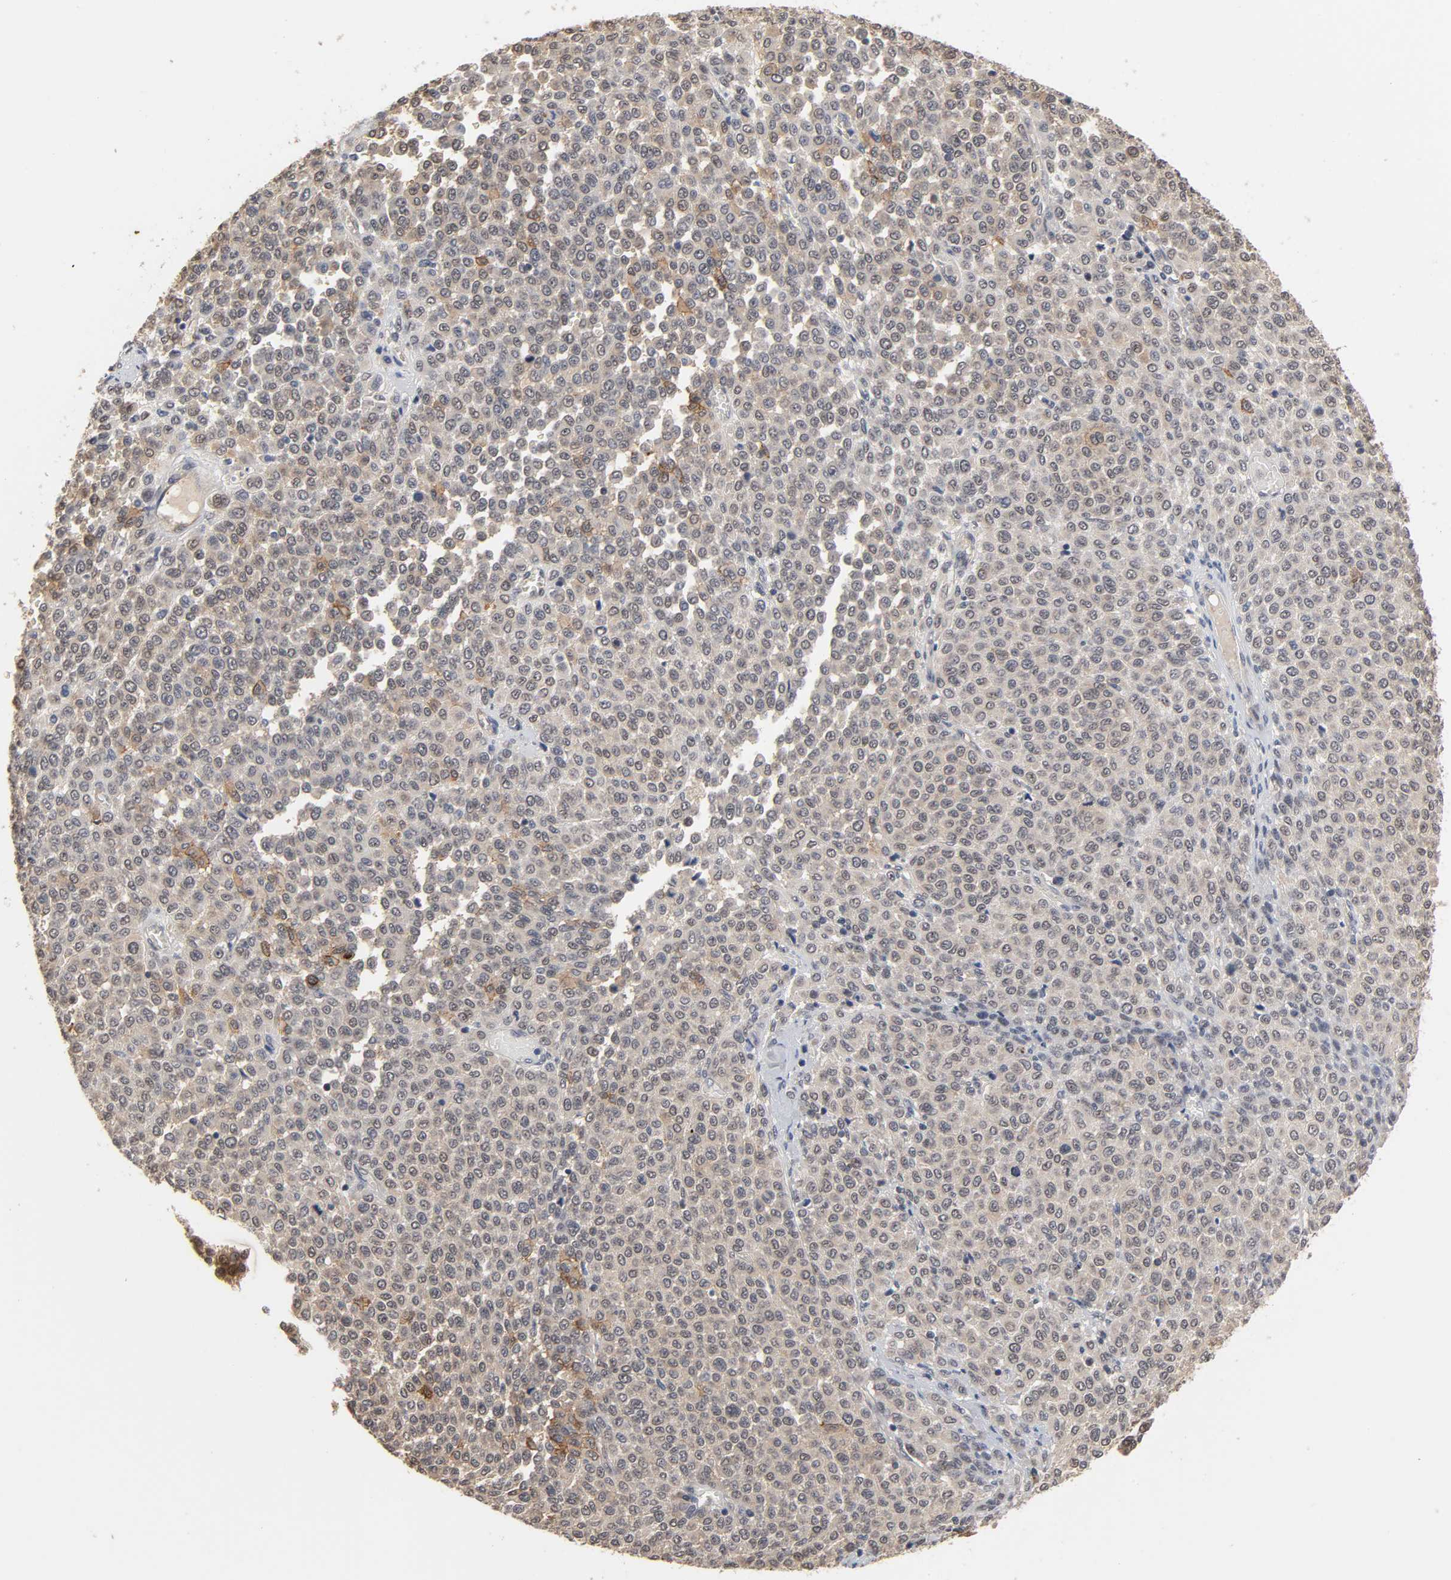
{"staining": {"intensity": "moderate", "quantity": ">75%", "location": "cytoplasmic/membranous"}, "tissue": "melanoma", "cell_type": "Tumor cells", "image_type": "cancer", "snomed": [{"axis": "morphology", "description": "Malignant melanoma, Metastatic site"}, {"axis": "topography", "description": "Pancreas"}], "caption": "Immunohistochemistry staining of malignant melanoma (metastatic site), which exhibits medium levels of moderate cytoplasmic/membranous staining in approximately >75% of tumor cells indicating moderate cytoplasmic/membranous protein staining. The staining was performed using DAB (brown) for protein detection and nuclei were counterstained in hematoxylin (blue).", "gene": "HTR1E", "patient": {"sex": "female", "age": 30}}